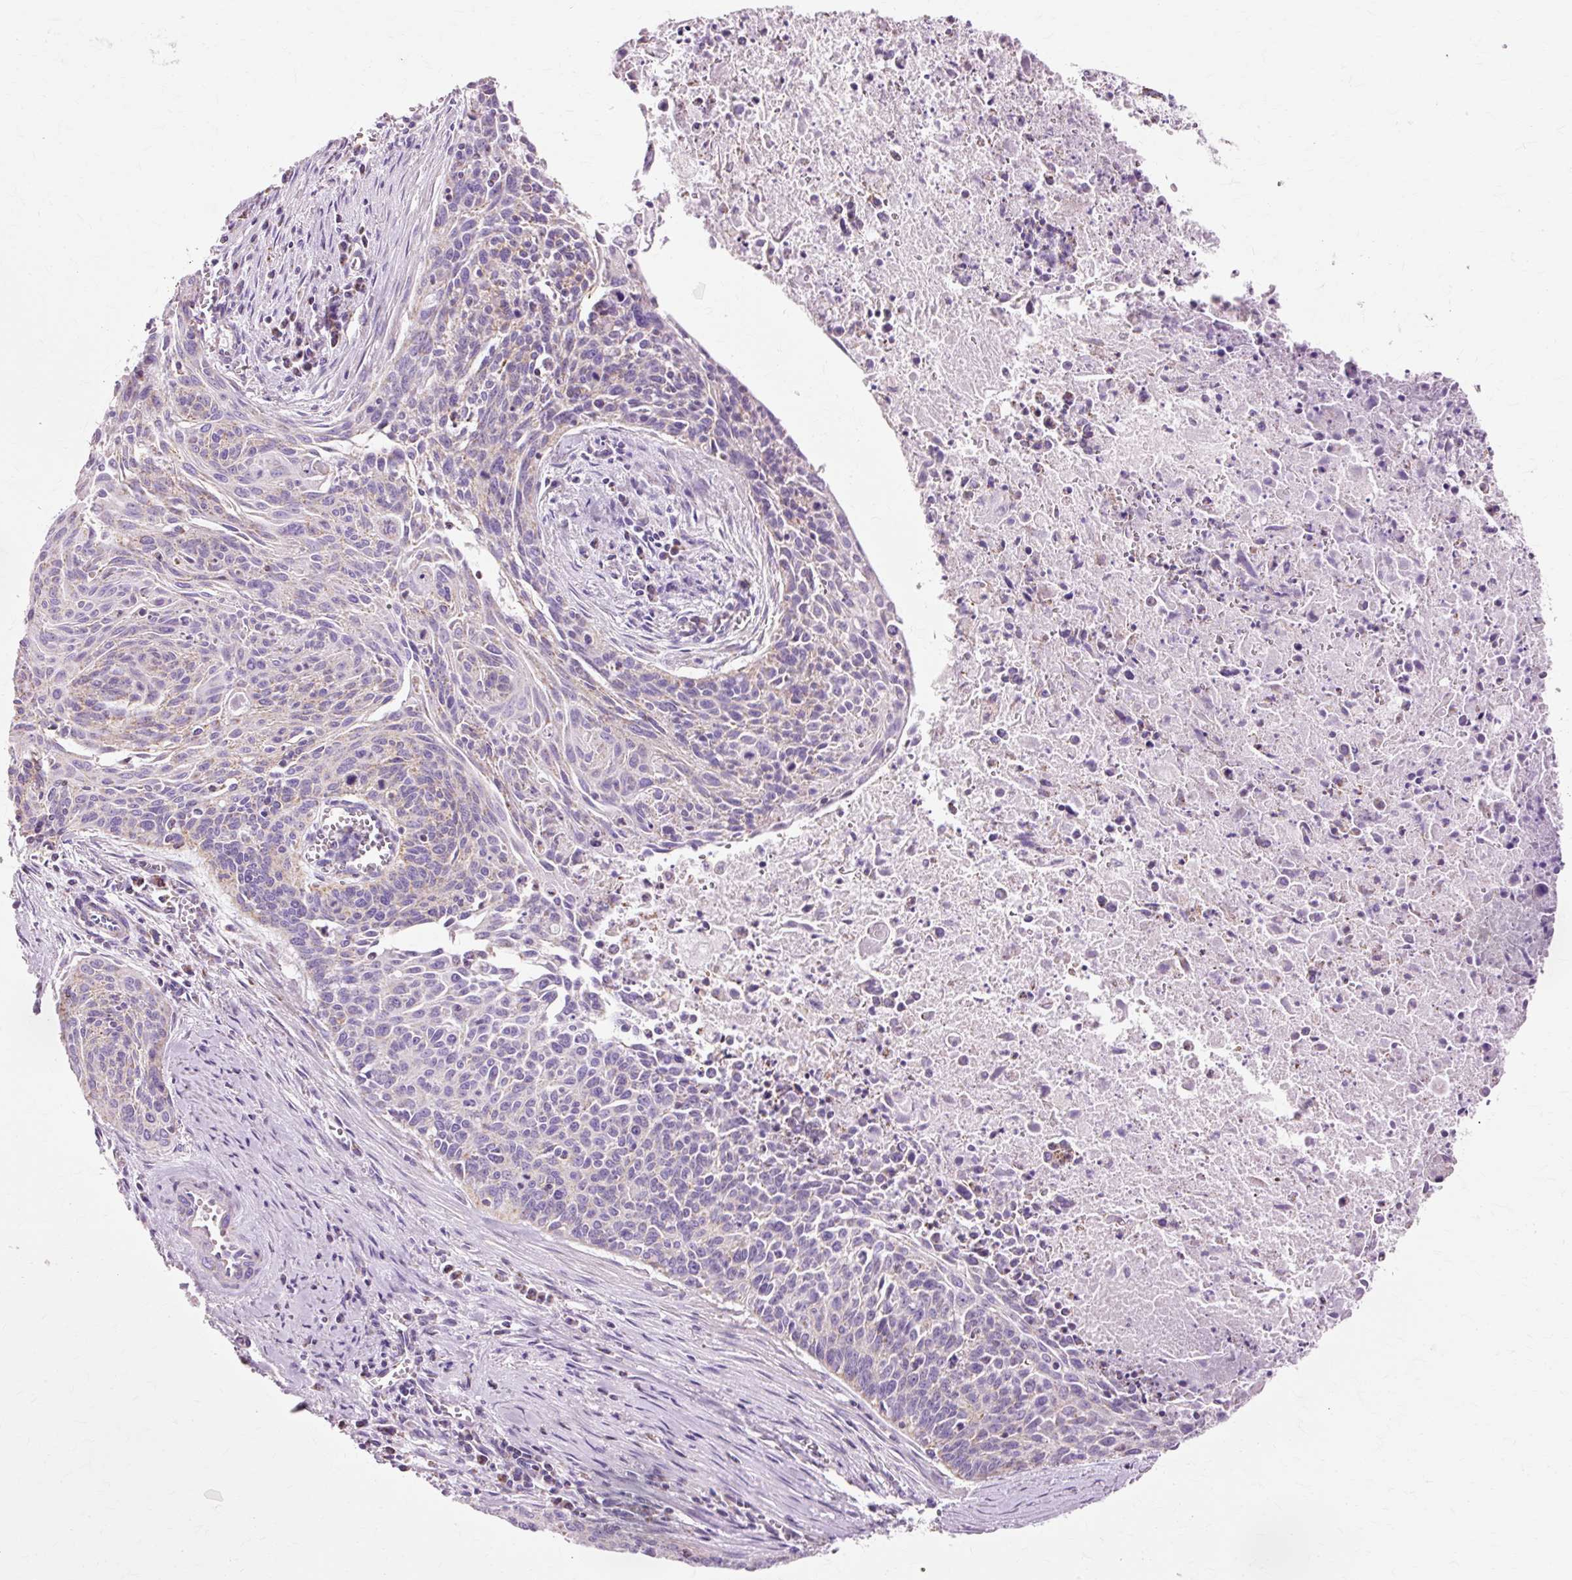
{"staining": {"intensity": "weak", "quantity": "<25%", "location": "cytoplasmic/membranous"}, "tissue": "cervical cancer", "cell_type": "Tumor cells", "image_type": "cancer", "snomed": [{"axis": "morphology", "description": "Squamous cell carcinoma, NOS"}, {"axis": "topography", "description": "Cervix"}], "caption": "Photomicrograph shows no protein staining in tumor cells of squamous cell carcinoma (cervical) tissue.", "gene": "ATP5PO", "patient": {"sex": "female", "age": 55}}